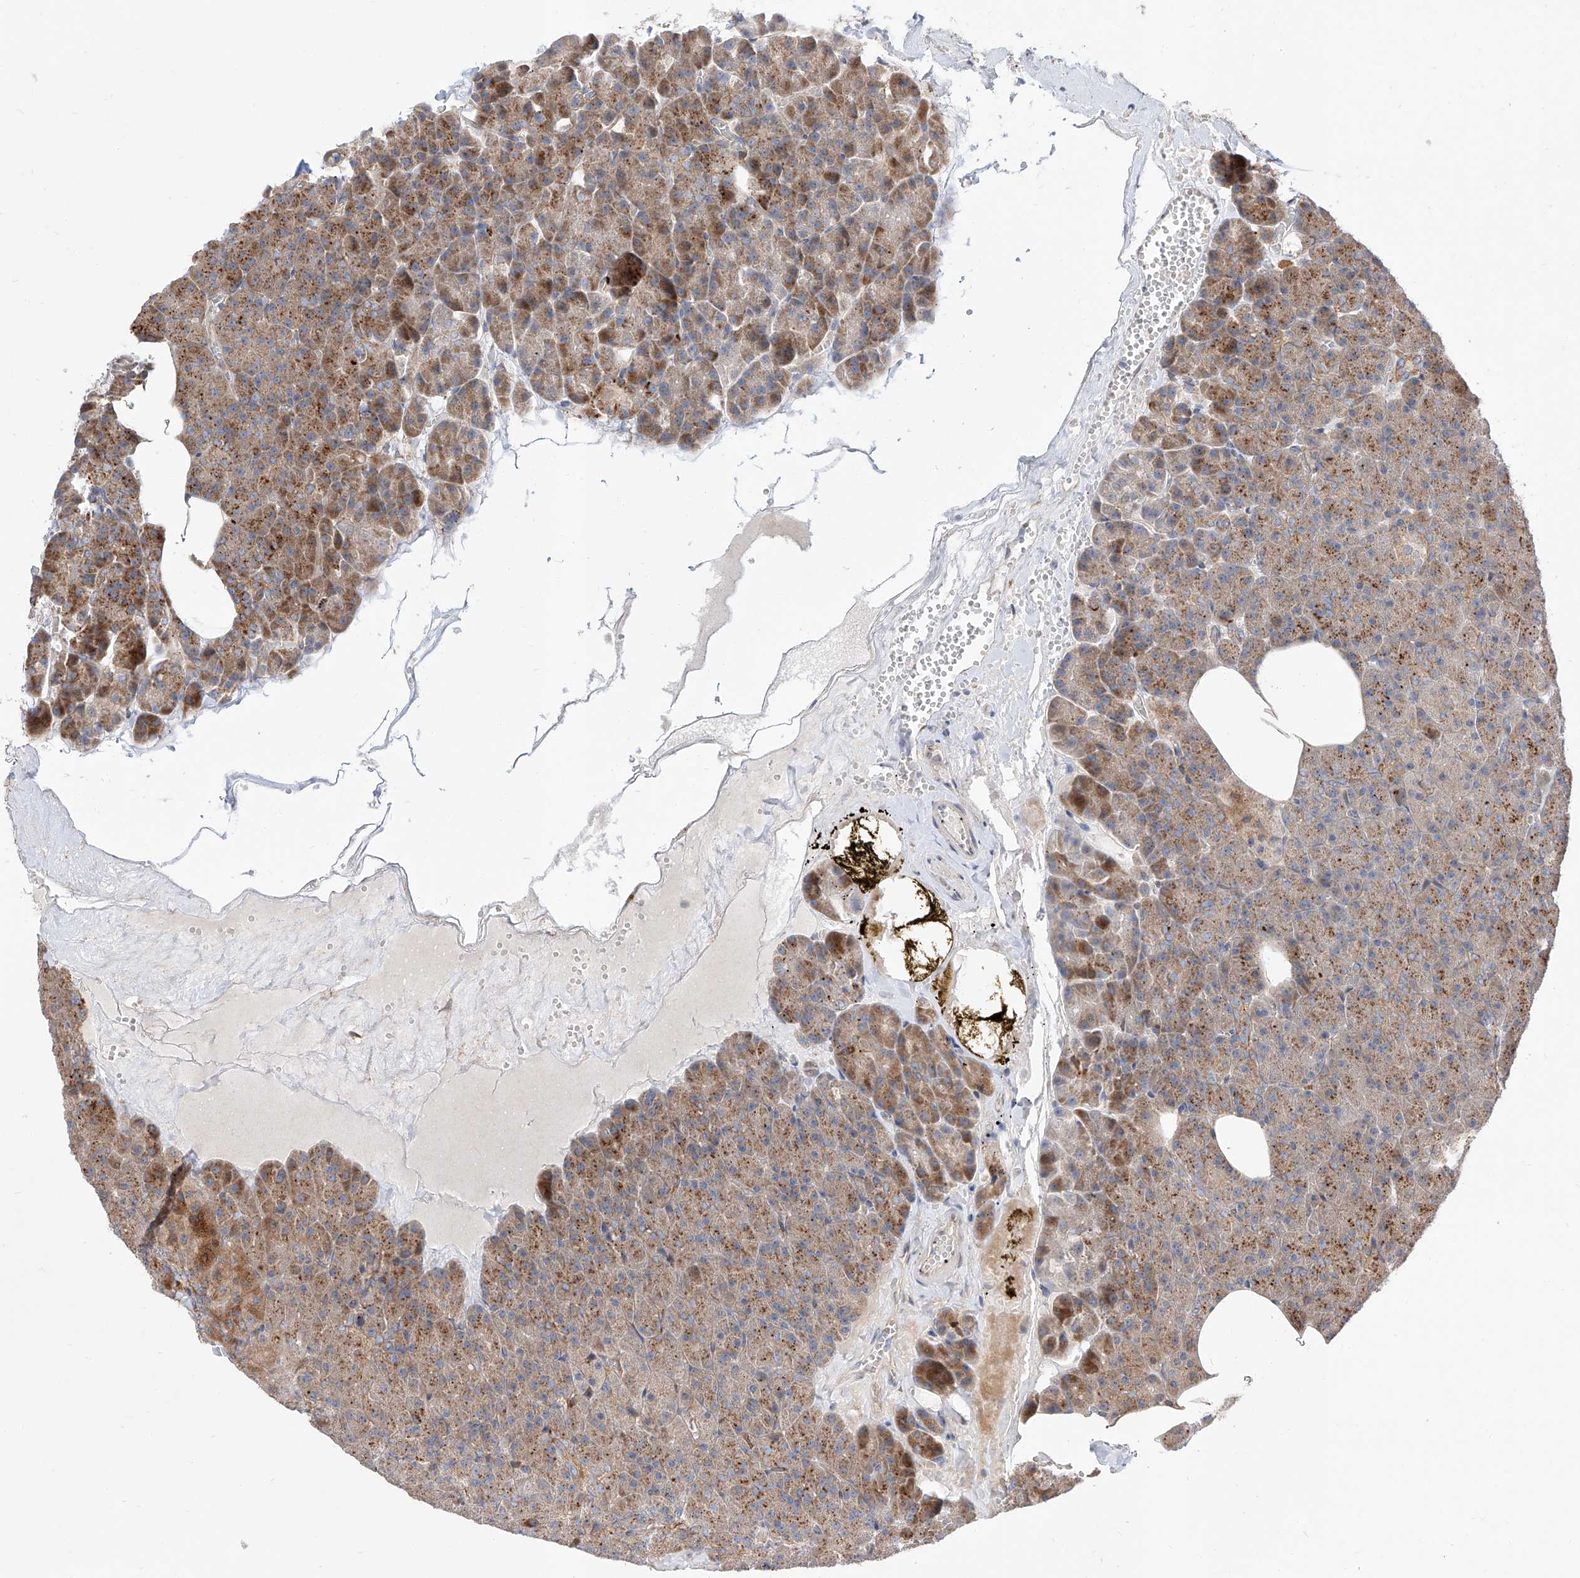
{"staining": {"intensity": "moderate", "quantity": ">75%", "location": "cytoplasmic/membranous"}, "tissue": "pancreas", "cell_type": "Exocrine glandular cells", "image_type": "normal", "snomed": [{"axis": "morphology", "description": "Normal tissue, NOS"}, {"axis": "morphology", "description": "Carcinoid, malignant, NOS"}, {"axis": "topography", "description": "Pancreas"}], "caption": "Pancreas stained with a brown dye displays moderate cytoplasmic/membranous positive positivity in approximately >75% of exocrine glandular cells.", "gene": "DIRAS3", "patient": {"sex": "female", "age": 35}}